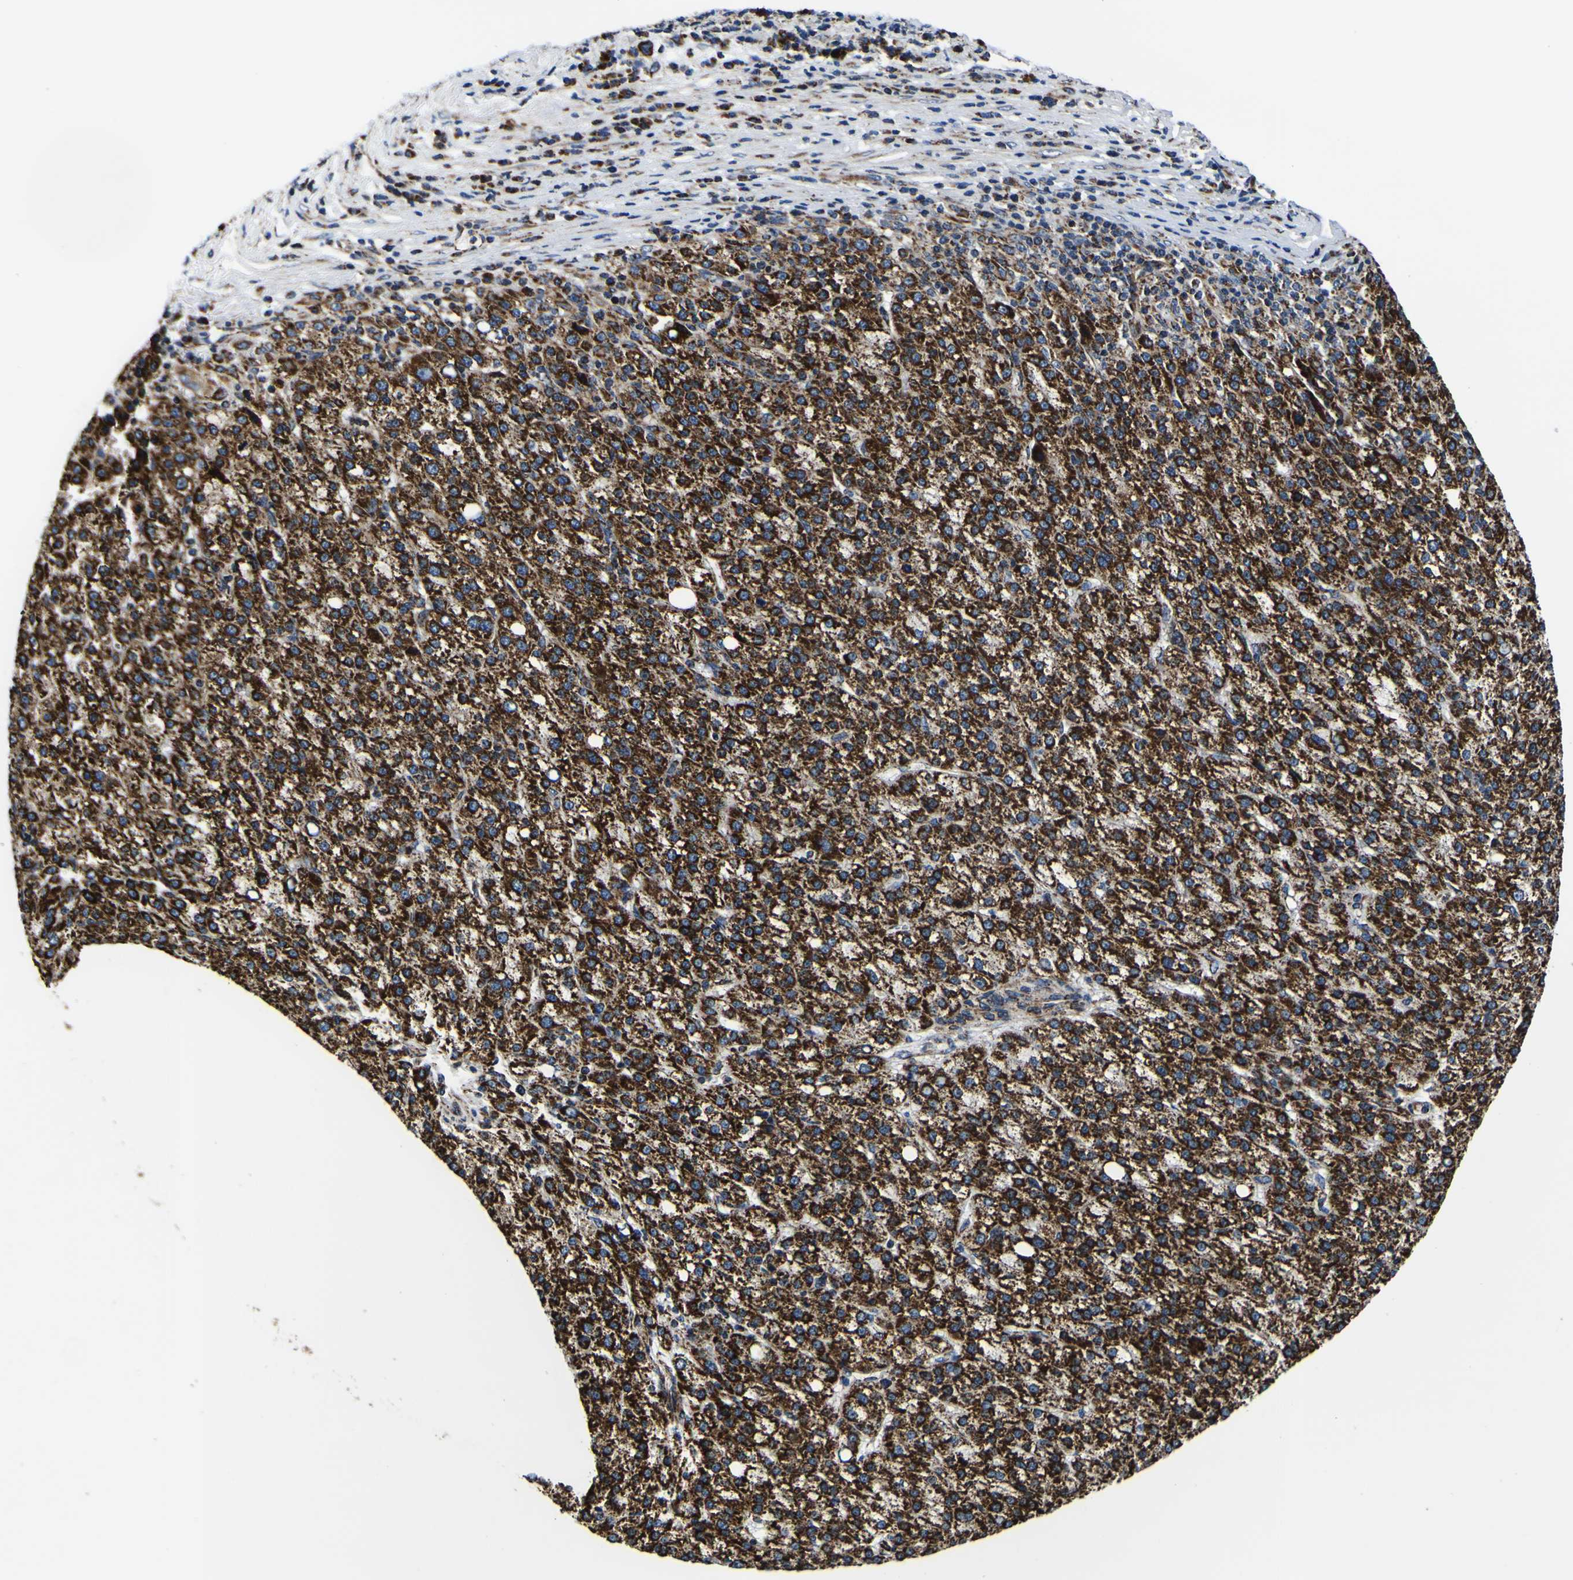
{"staining": {"intensity": "strong", "quantity": ">75%", "location": "cytoplasmic/membranous"}, "tissue": "liver cancer", "cell_type": "Tumor cells", "image_type": "cancer", "snomed": [{"axis": "morphology", "description": "Carcinoma, Hepatocellular, NOS"}, {"axis": "topography", "description": "Liver"}], "caption": "This is an image of immunohistochemistry (IHC) staining of liver cancer, which shows strong positivity in the cytoplasmic/membranous of tumor cells.", "gene": "PTRH2", "patient": {"sex": "female", "age": 58}}